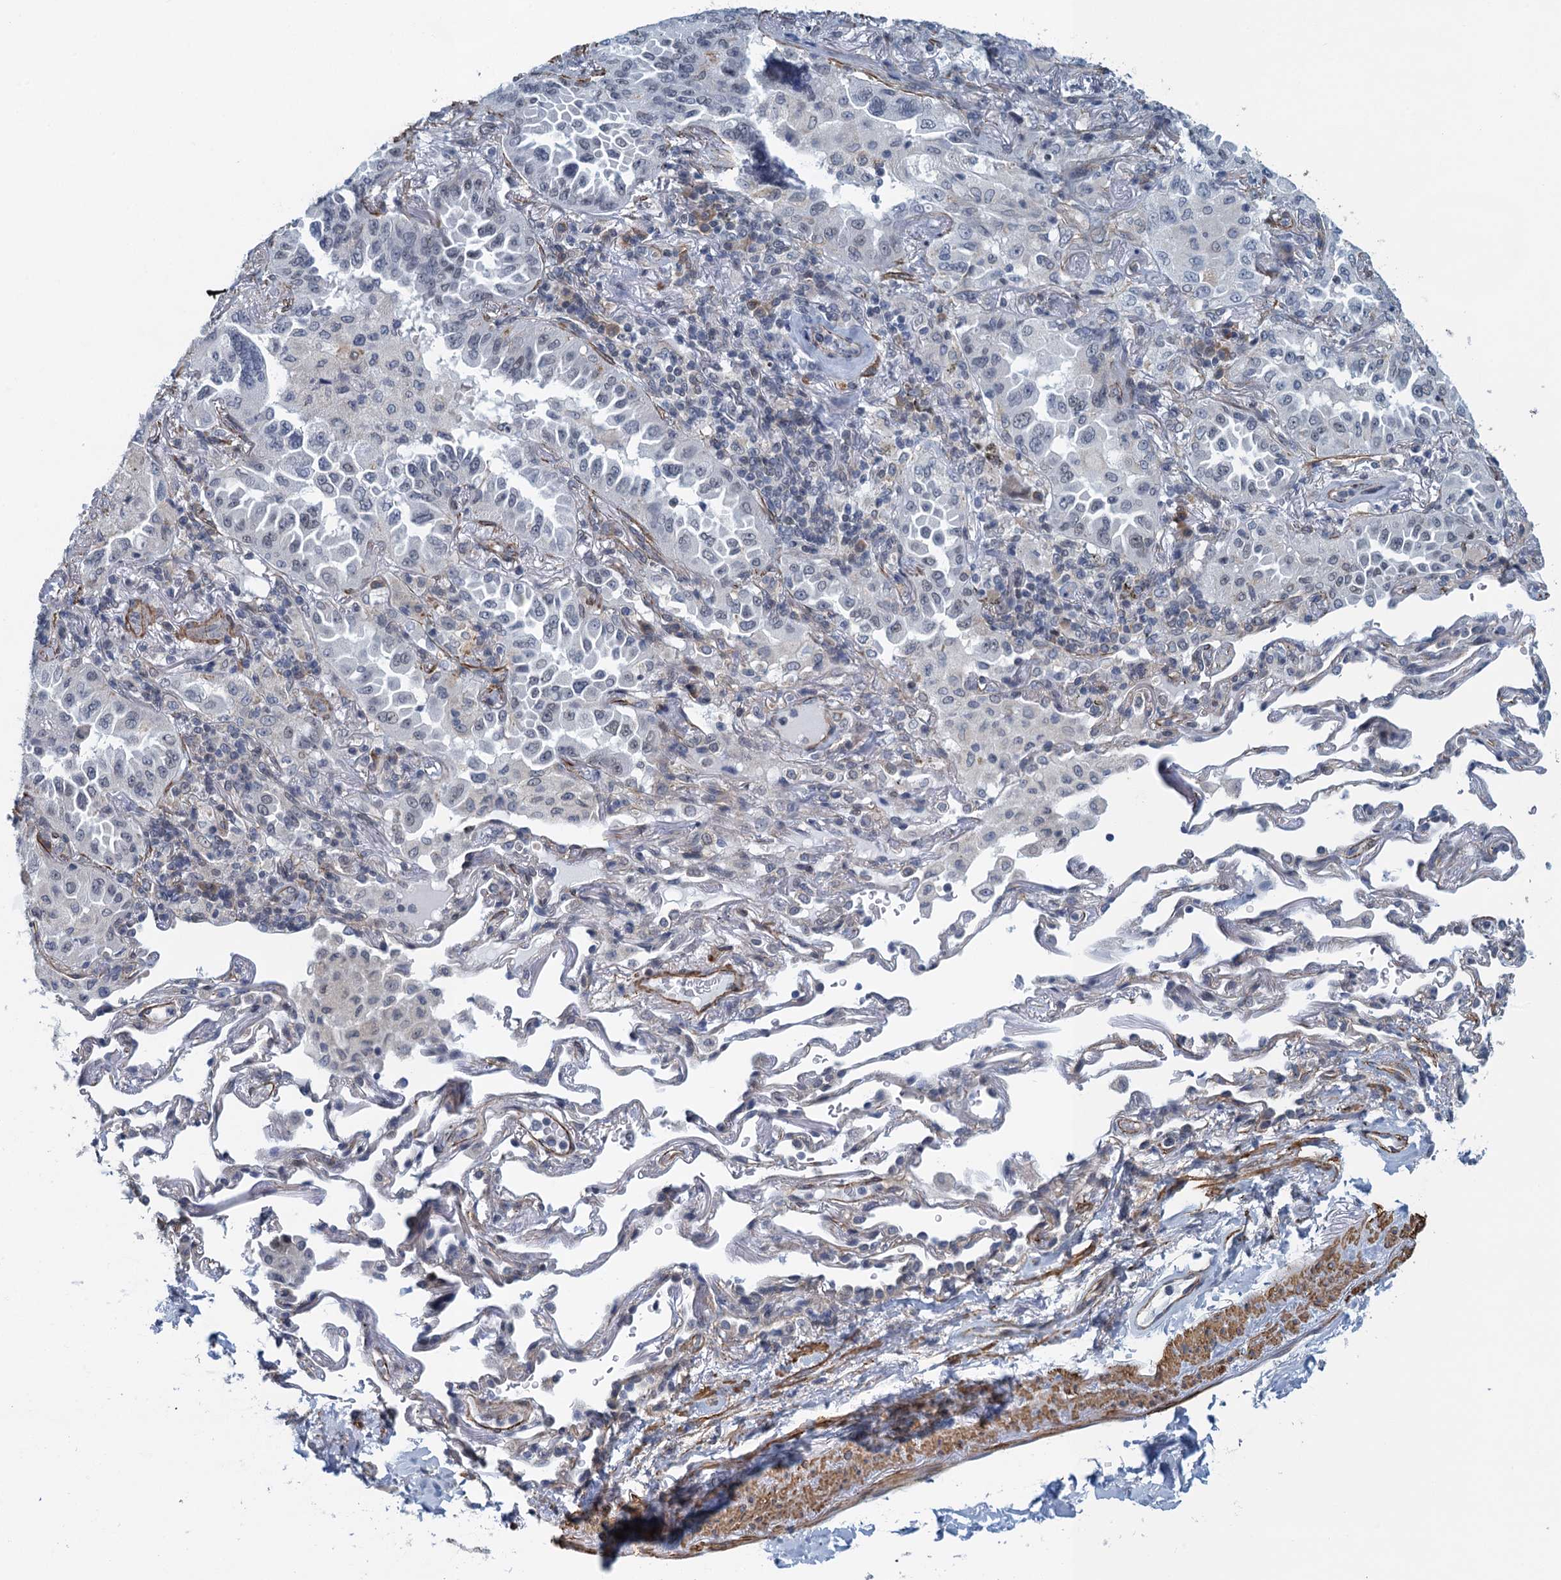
{"staining": {"intensity": "negative", "quantity": "none", "location": "none"}, "tissue": "lung cancer", "cell_type": "Tumor cells", "image_type": "cancer", "snomed": [{"axis": "morphology", "description": "Adenocarcinoma, NOS"}, {"axis": "topography", "description": "Lung"}], "caption": "Tumor cells show no significant protein positivity in lung adenocarcinoma.", "gene": "ALG2", "patient": {"sex": "female", "age": 69}}